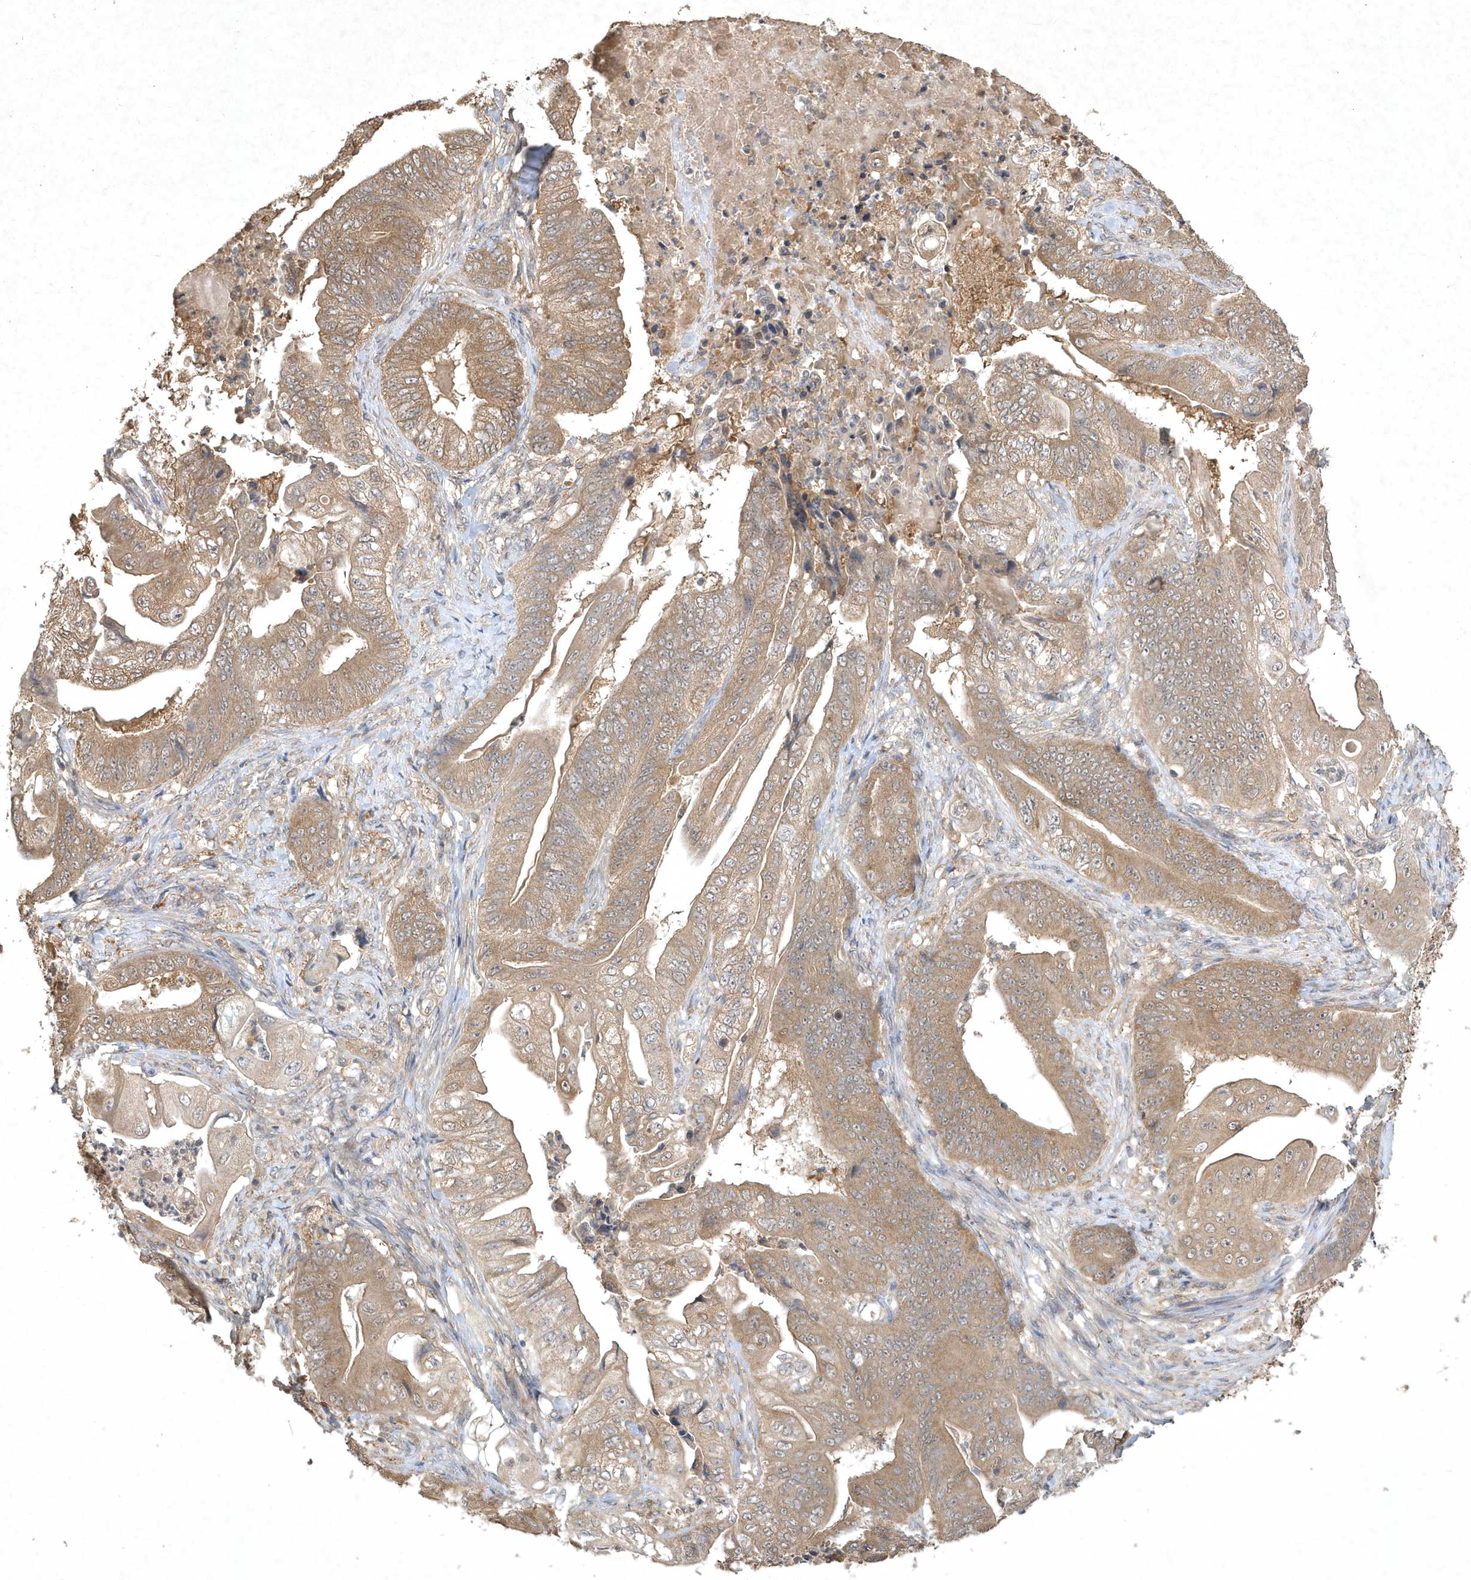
{"staining": {"intensity": "moderate", "quantity": ">75%", "location": "cytoplasmic/membranous"}, "tissue": "stomach cancer", "cell_type": "Tumor cells", "image_type": "cancer", "snomed": [{"axis": "morphology", "description": "Adenocarcinoma, NOS"}, {"axis": "topography", "description": "Stomach"}], "caption": "Stomach cancer (adenocarcinoma) stained for a protein displays moderate cytoplasmic/membranous positivity in tumor cells. (Stains: DAB in brown, nuclei in blue, Microscopy: brightfield microscopy at high magnification).", "gene": "AKR7A2", "patient": {"sex": "female", "age": 73}}